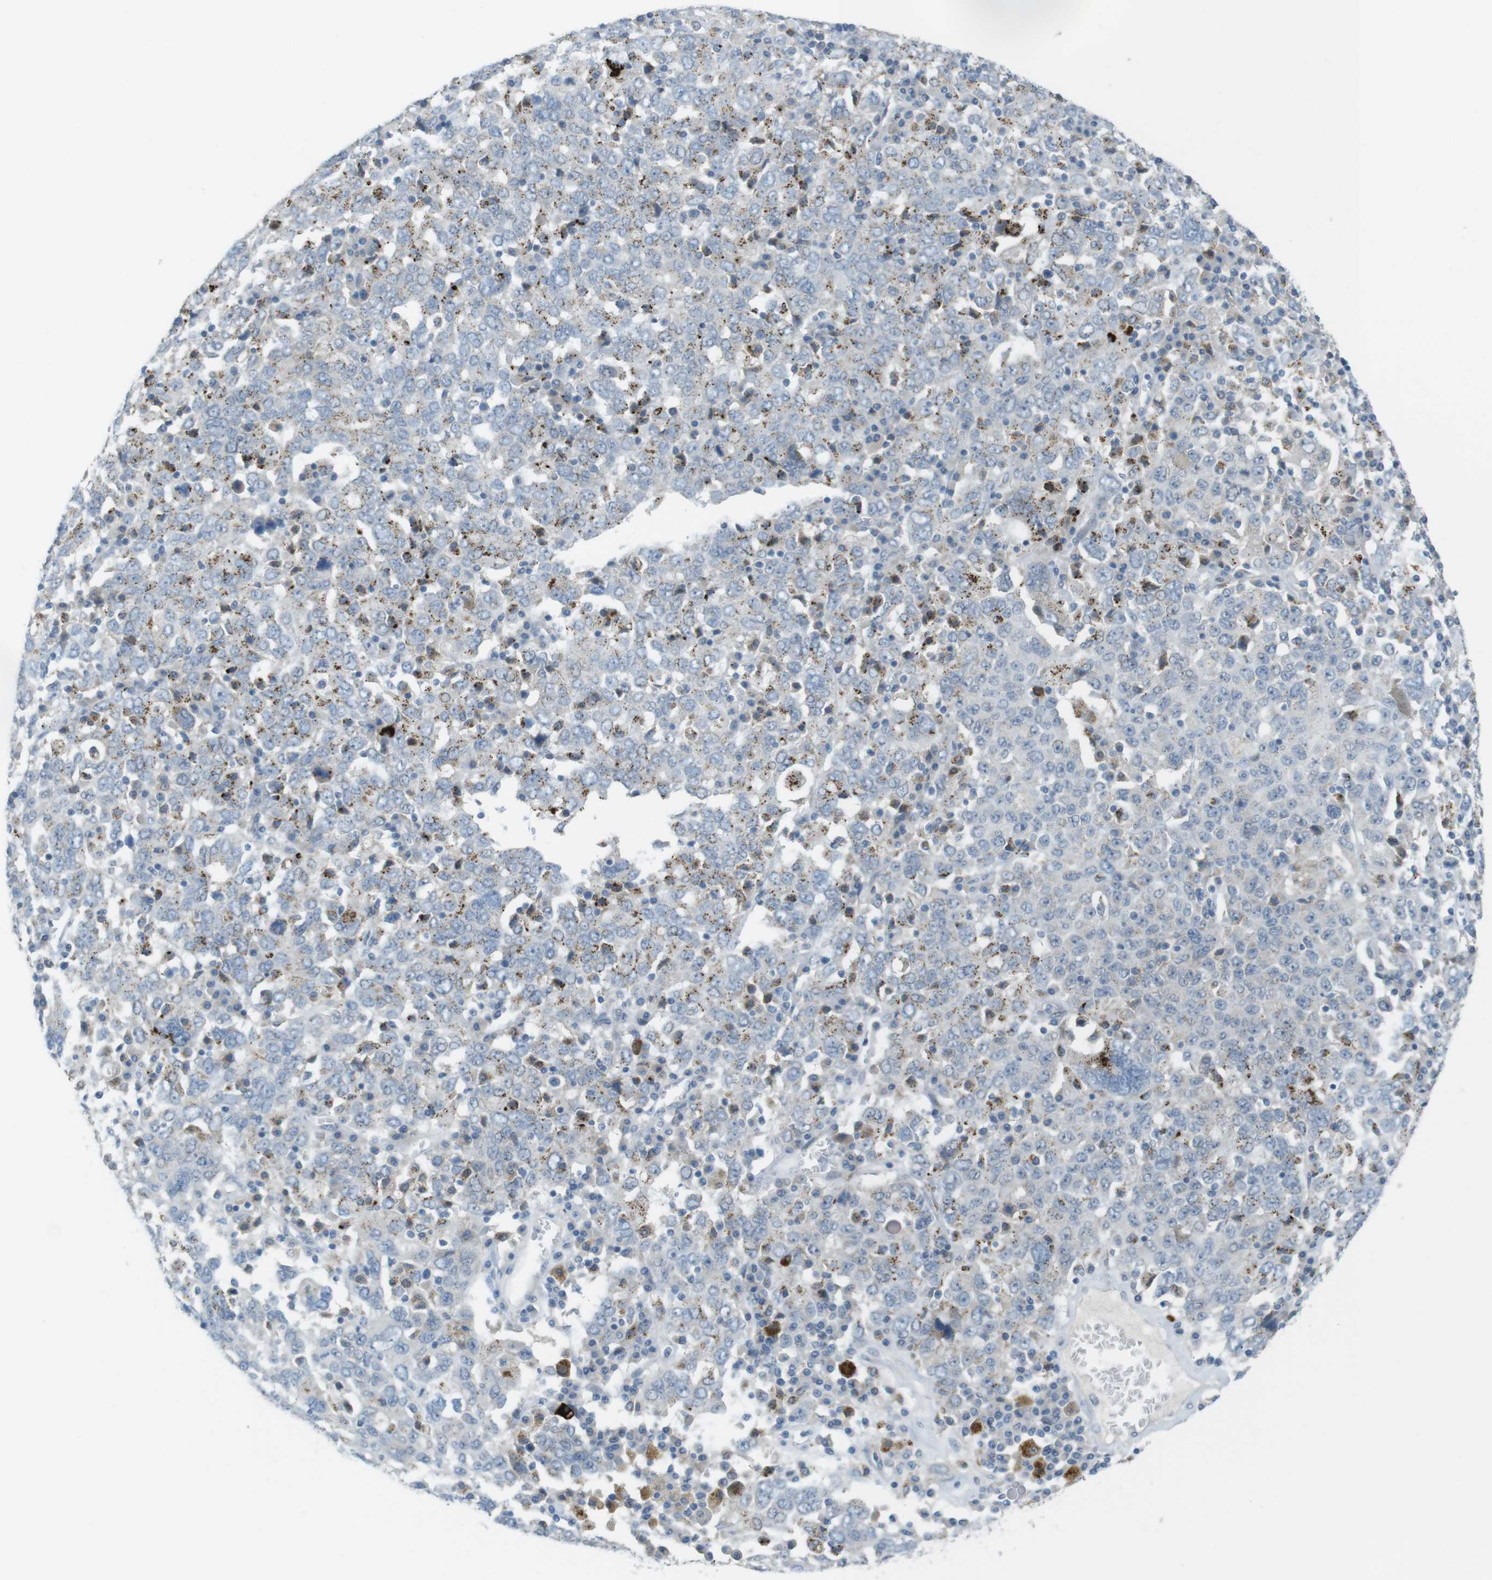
{"staining": {"intensity": "weak", "quantity": "<25%", "location": "cytoplasmic/membranous"}, "tissue": "ovarian cancer", "cell_type": "Tumor cells", "image_type": "cancer", "snomed": [{"axis": "morphology", "description": "Carcinoma, endometroid"}, {"axis": "topography", "description": "Ovary"}], "caption": "Immunohistochemistry of ovarian cancer demonstrates no expression in tumor cells.", "gene": "UGT8", "patient": {"sex": "female", "age": 62}}